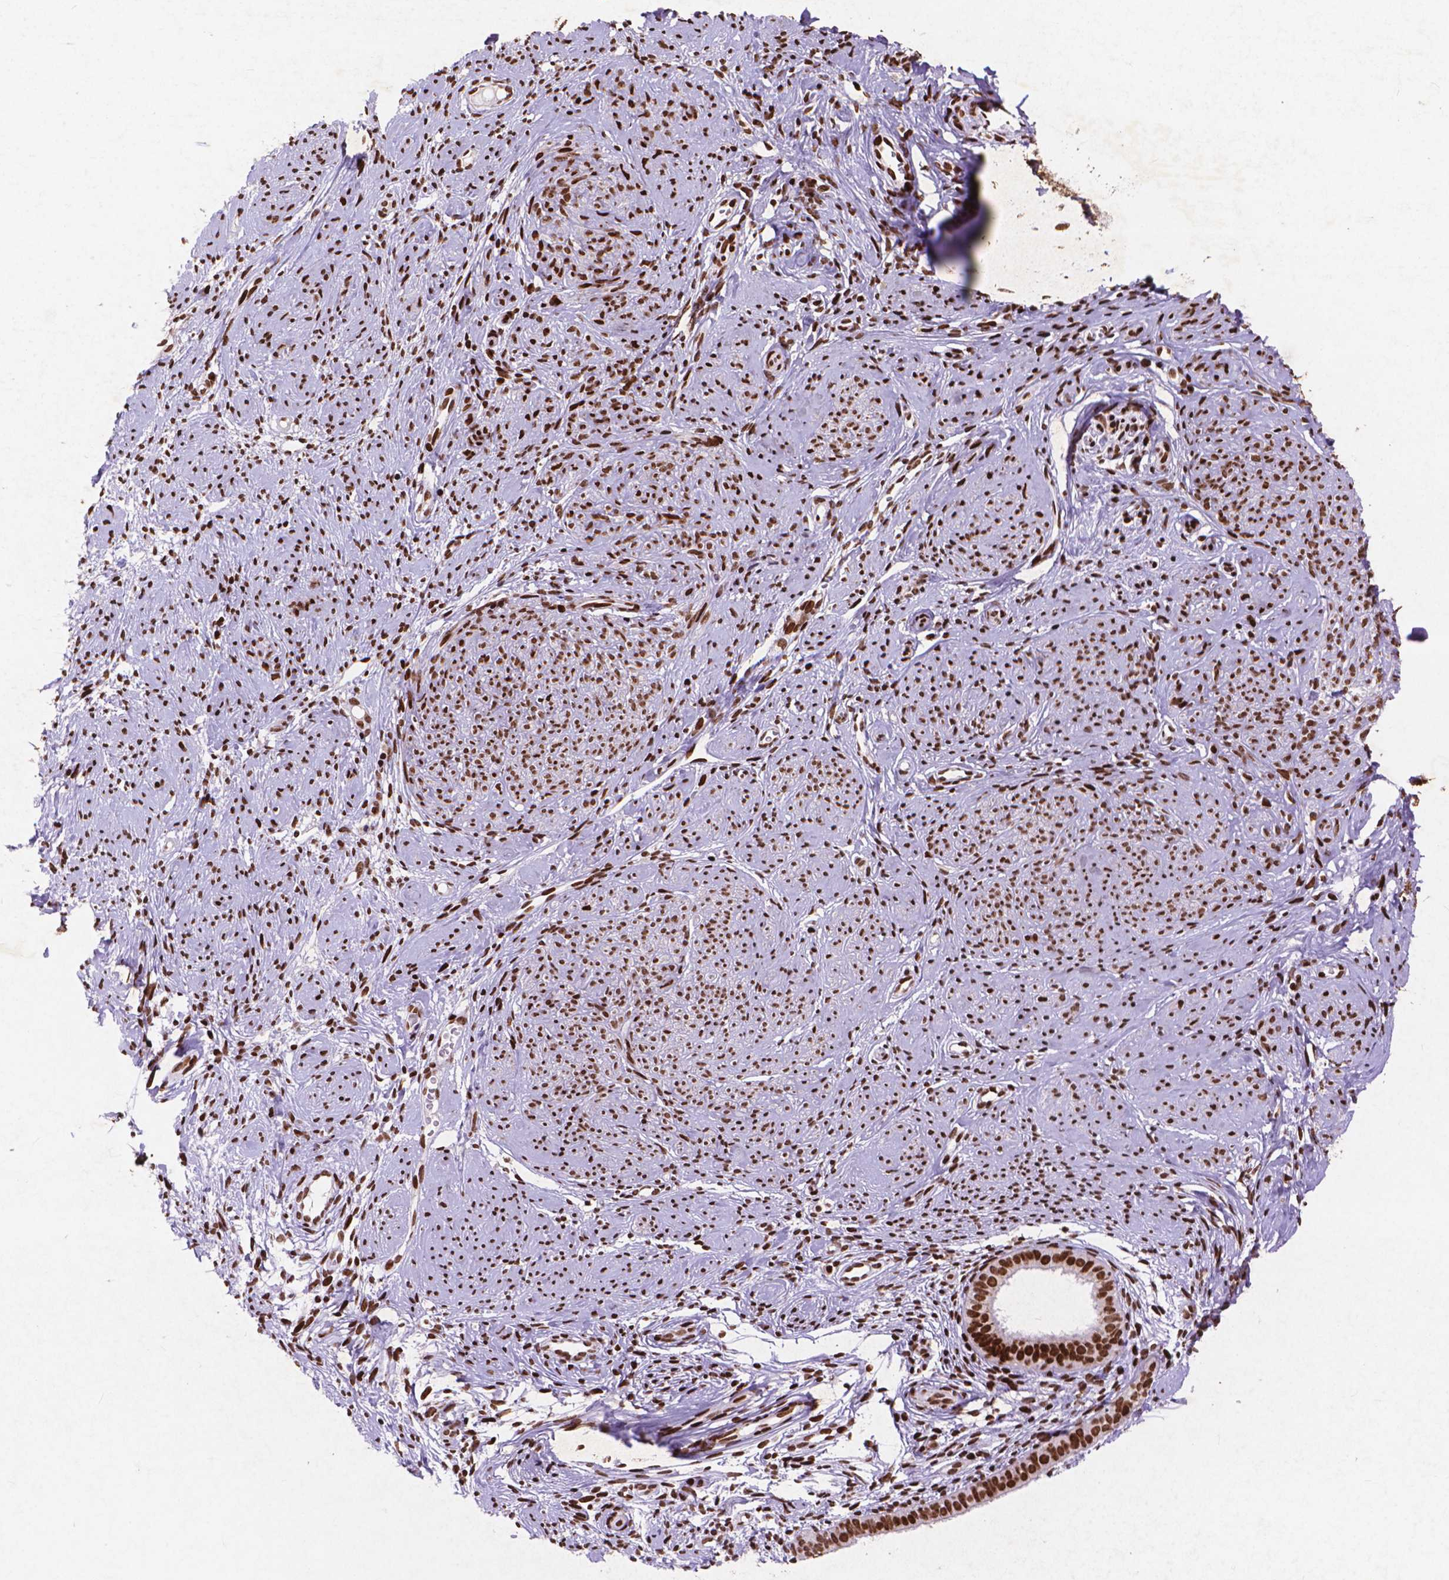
{"staining": {"intensity": "strong", "quantity": ">75%", "location": "nuclear"}, "tissue": "smooth muscle", "cell_type": "Smooth muscle cells", "image_type": "normal", "snomed": [{"axis": "morphology", "description": "Normal tissue, NOS"}, {"axis": "topography", "description": "Smooth muscle"}], "caption": "This image displays immunohistochemistry (IHC) staining of benign human smooth muscle, with high strong nuclear positivity in approximately >75% of smooth muscle cells.", "gene": "CITED2", "patient": {"sex": "female", "age": 48}}